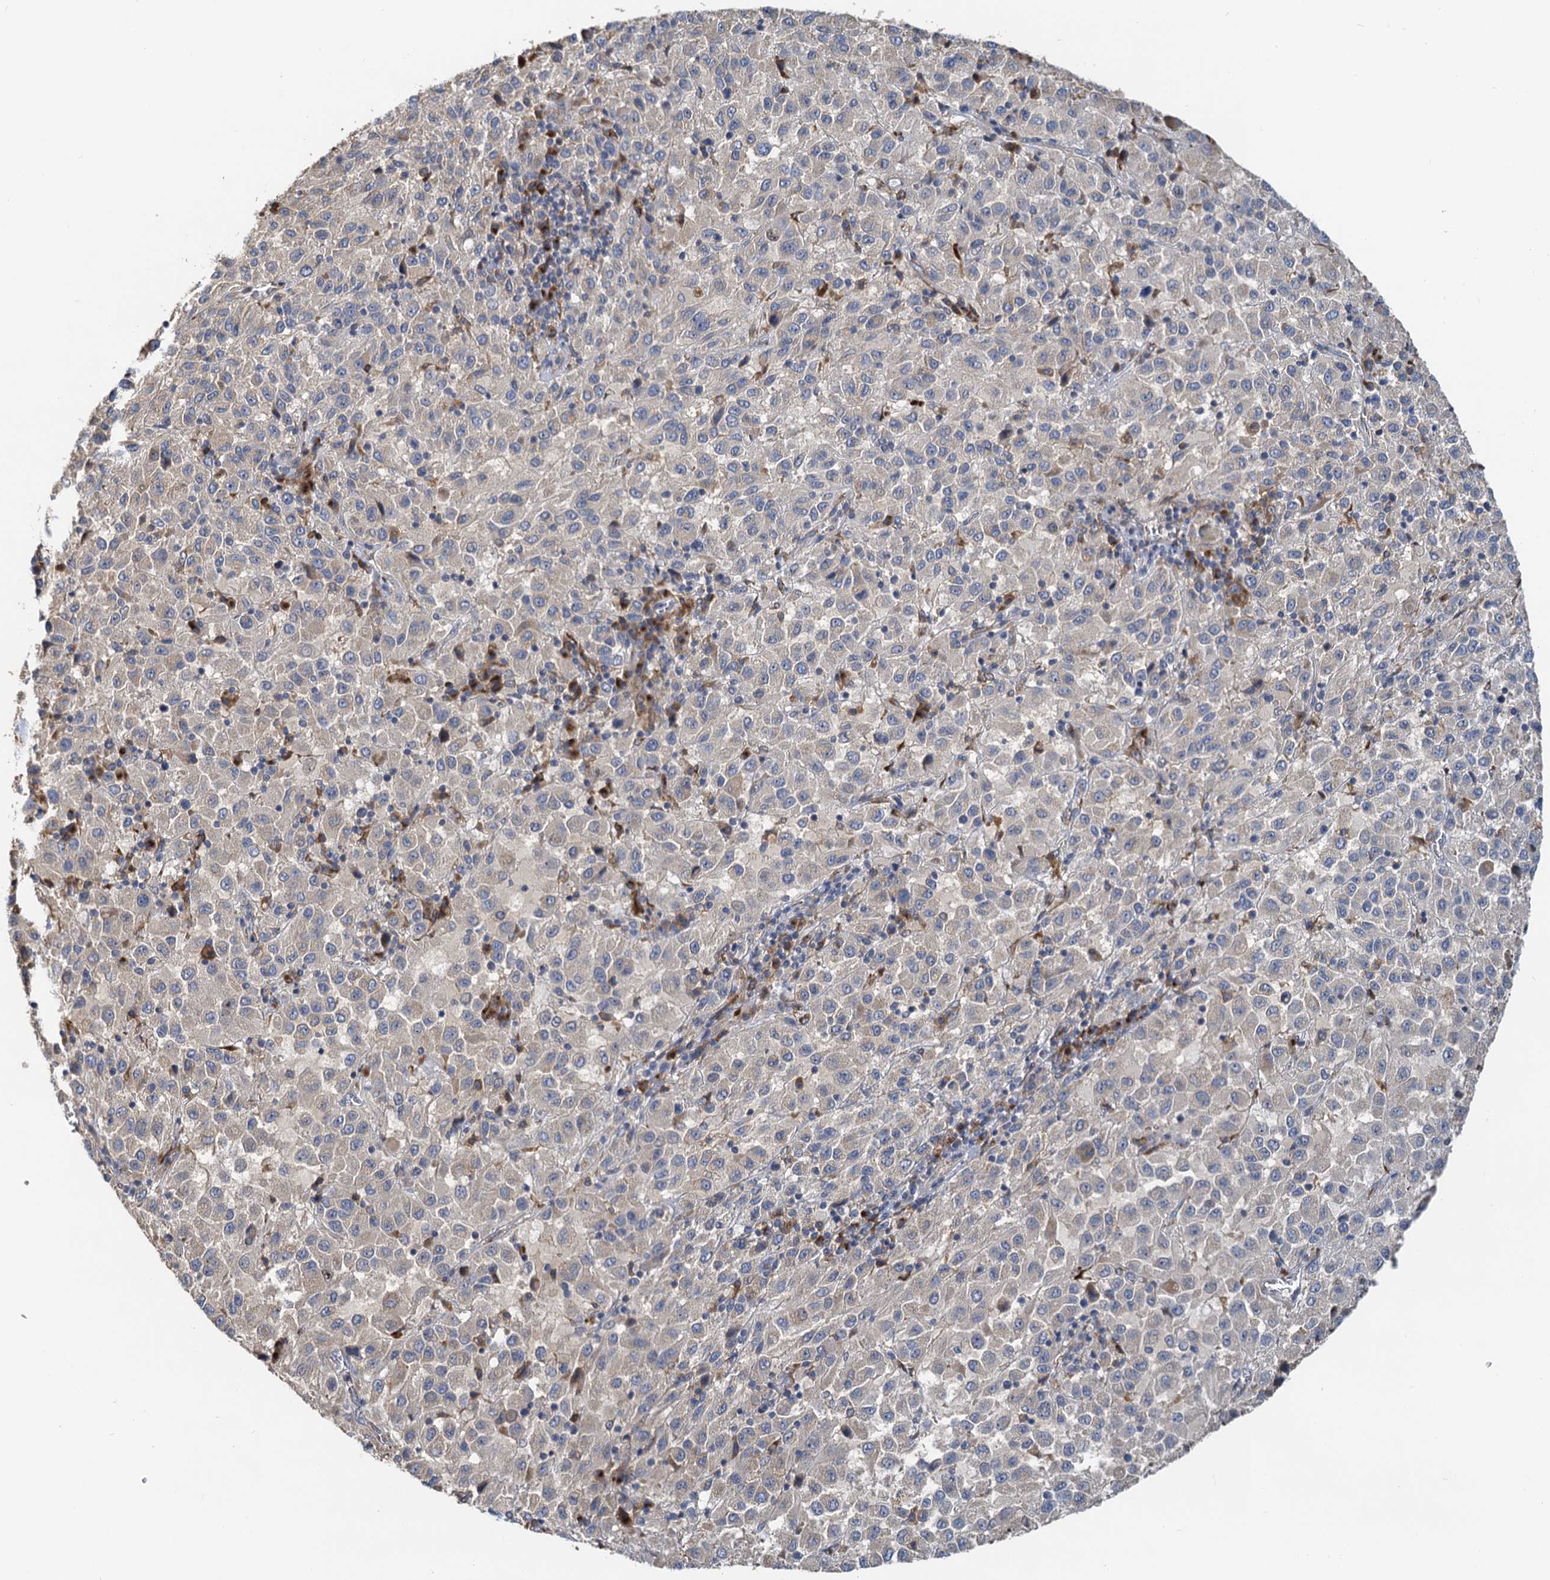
{"staining": {"intensity": "negative", "quantity": "none", "location": "none"}, "tissue": "melanoma", "cell_type": "Tumor cells", "image_type": "cancer", "snomed": [{"axis": "morphology", "description": "Malignant melanoma, Metastatic site"}, {"axis": "topography", "description": "Lung"}], "caption": "This is a image of immunohistochemistry staining of malignant melanoma (metastatic site), which shows no staining in tumor cells.", "gene": "NKAPD1", "patient": {"sex": "male", "age": 64}}